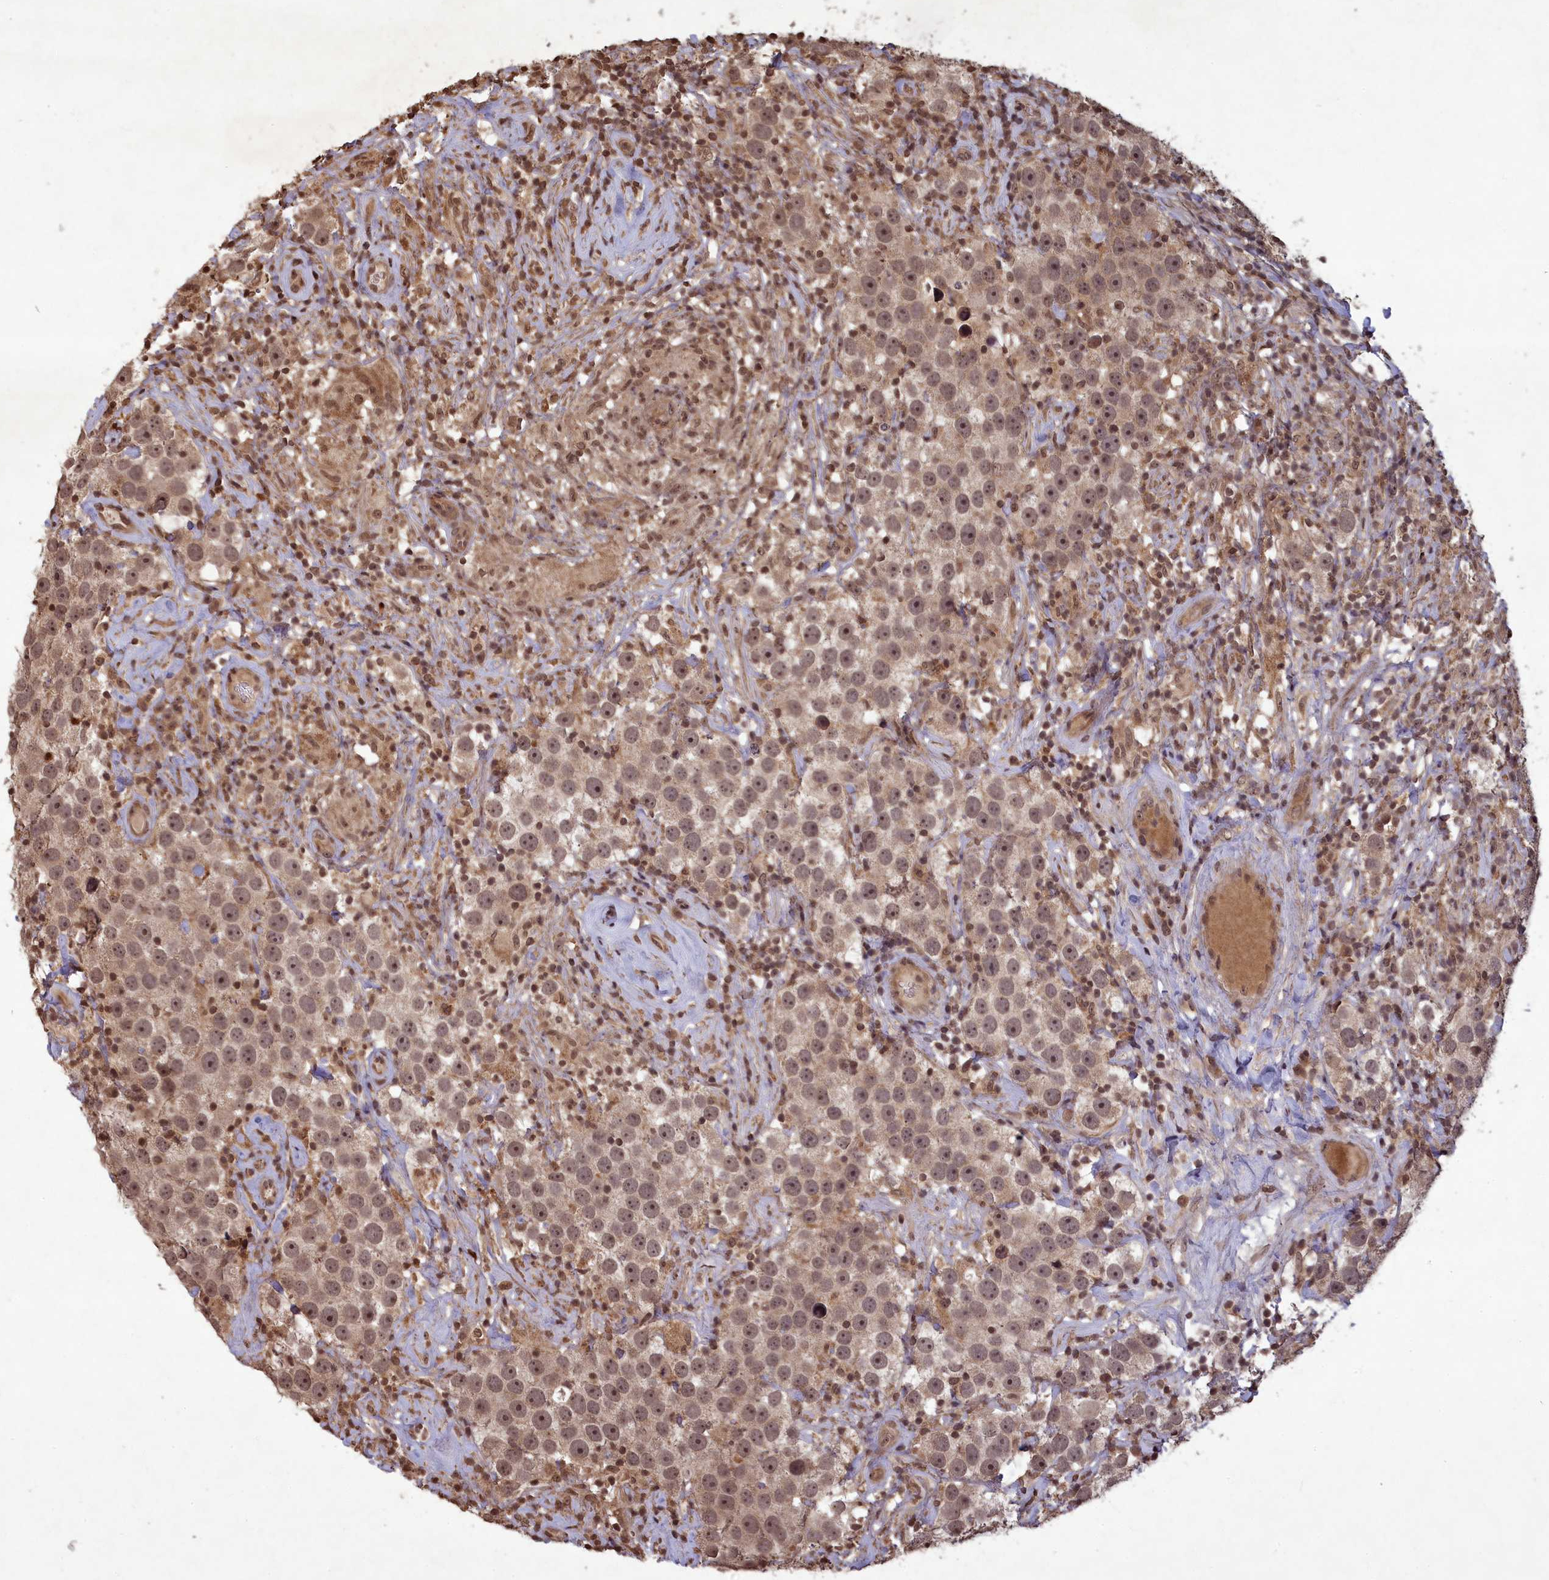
{"staining": {"intensity": "weak", "quantity": ">75%", "location": "cytoplasmic/membranous,nuclear"}, "tissue": "testis cancer", "cell_type": "Tumor cells", "image_type": "cancer", "snomed": [{"axis": "morphology", "description": "Seminoma, NOS"}, {"axis": "topography", "description": "Testis"}], "caption": "Testis cancer (seminoma) stained for a protein (brown) shows weak cytoplasmic/membranous and nuclear positive staining in approximately >75% of tumor cells.", "gene": "SRMS", "patient": {"sex": "male", "age": 49}}